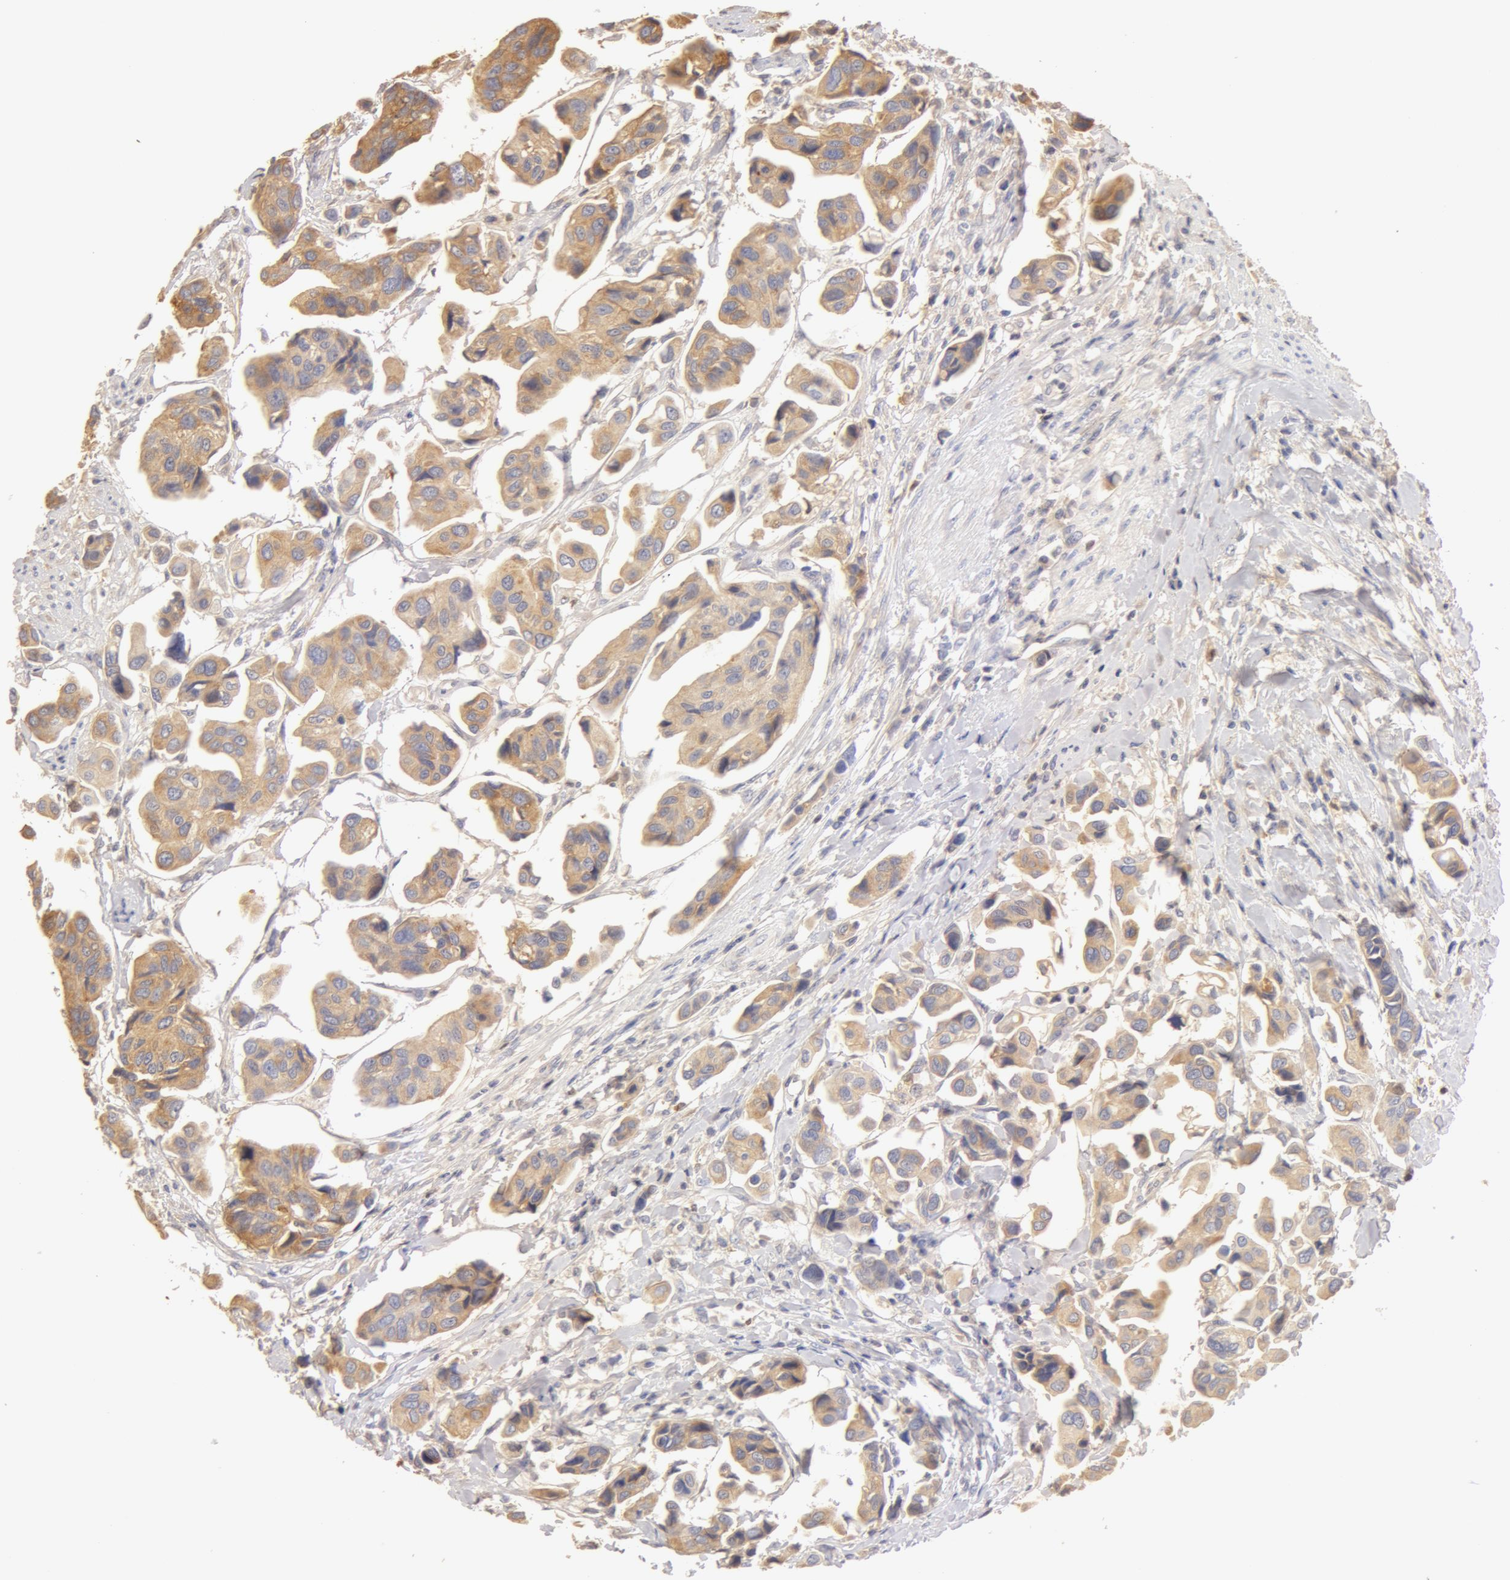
{"staining": {"intensity": "moderate", "quantity": ">75%", "location": "cytoplasmic/membranous"}, "tissue": "urothelial cancer", "cell_type": "Tumor cells", "image_type": "cancer", "snomed": [{"axis": "morphology", "description": "Adenocarcinoma, NOS"}, {"axis": "topography", "description": "Urinary bladder"}], "caption": "About >75% of tumor cells in urothelial cancer reveal moderate cytoplasmic/membranous protein staining as visualized by brown immunohistochemical staining.", "gene": "TF", "patient": {"sex": "male", "age": 61}}